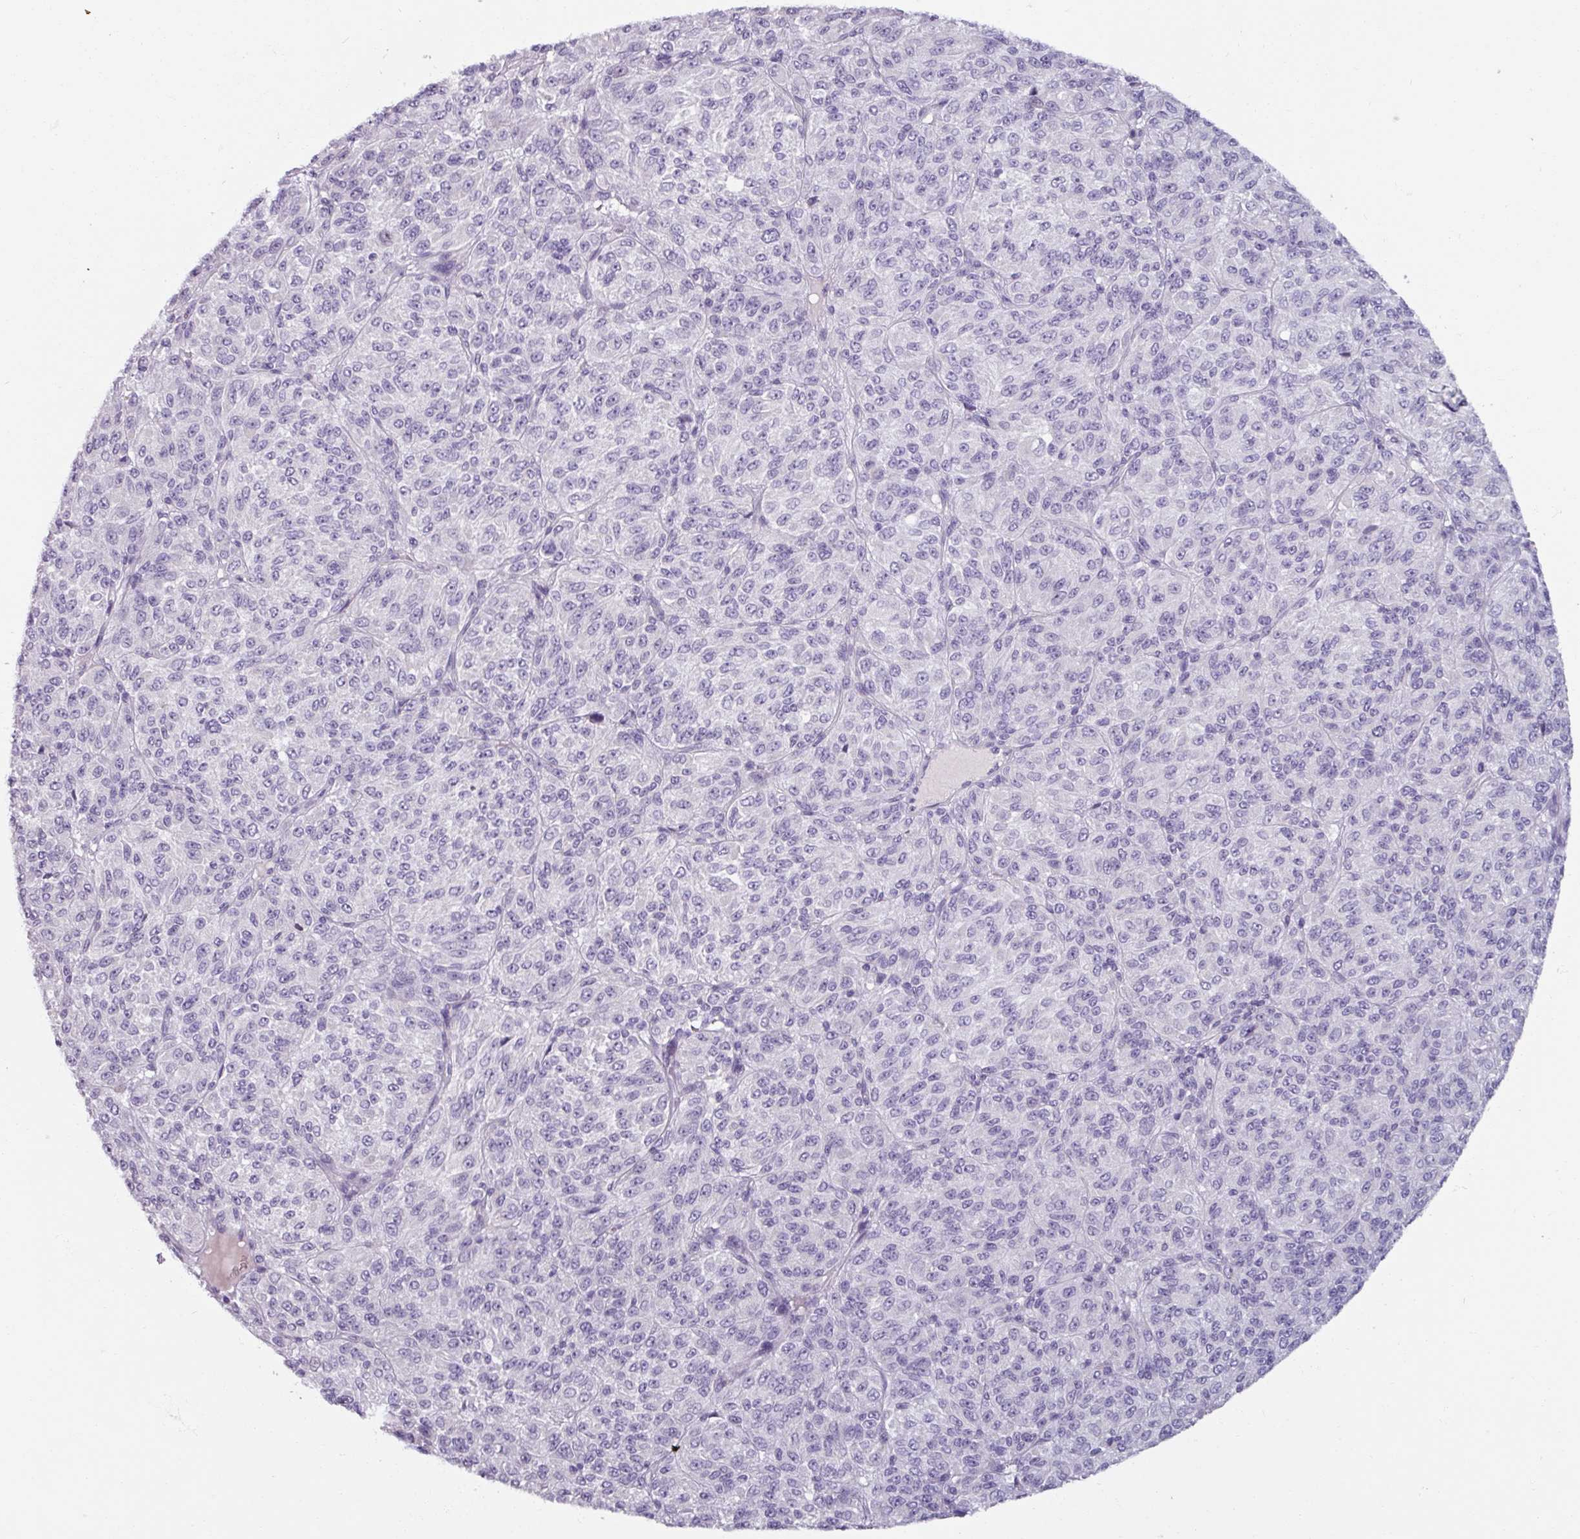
{"staining": {"intensity": "negative", "quantity": "none", "location": "none"}, "tissue": "melanoma", "cell_type": "Tumor cells", "image_type": "cancer", "snomed": [{"axis": "morphology", "description": "Malignant melanoma, Metastatic site"}, {"axis": "topography", "description": "Brain"}], "caption": "Immunohistochemistry histopathology image of melanoma stained for a protein (brown), which exhibits no positivity in tumor cells.", "gene": "SMIM11", "patient": {"sex": "female", "age": 56}}